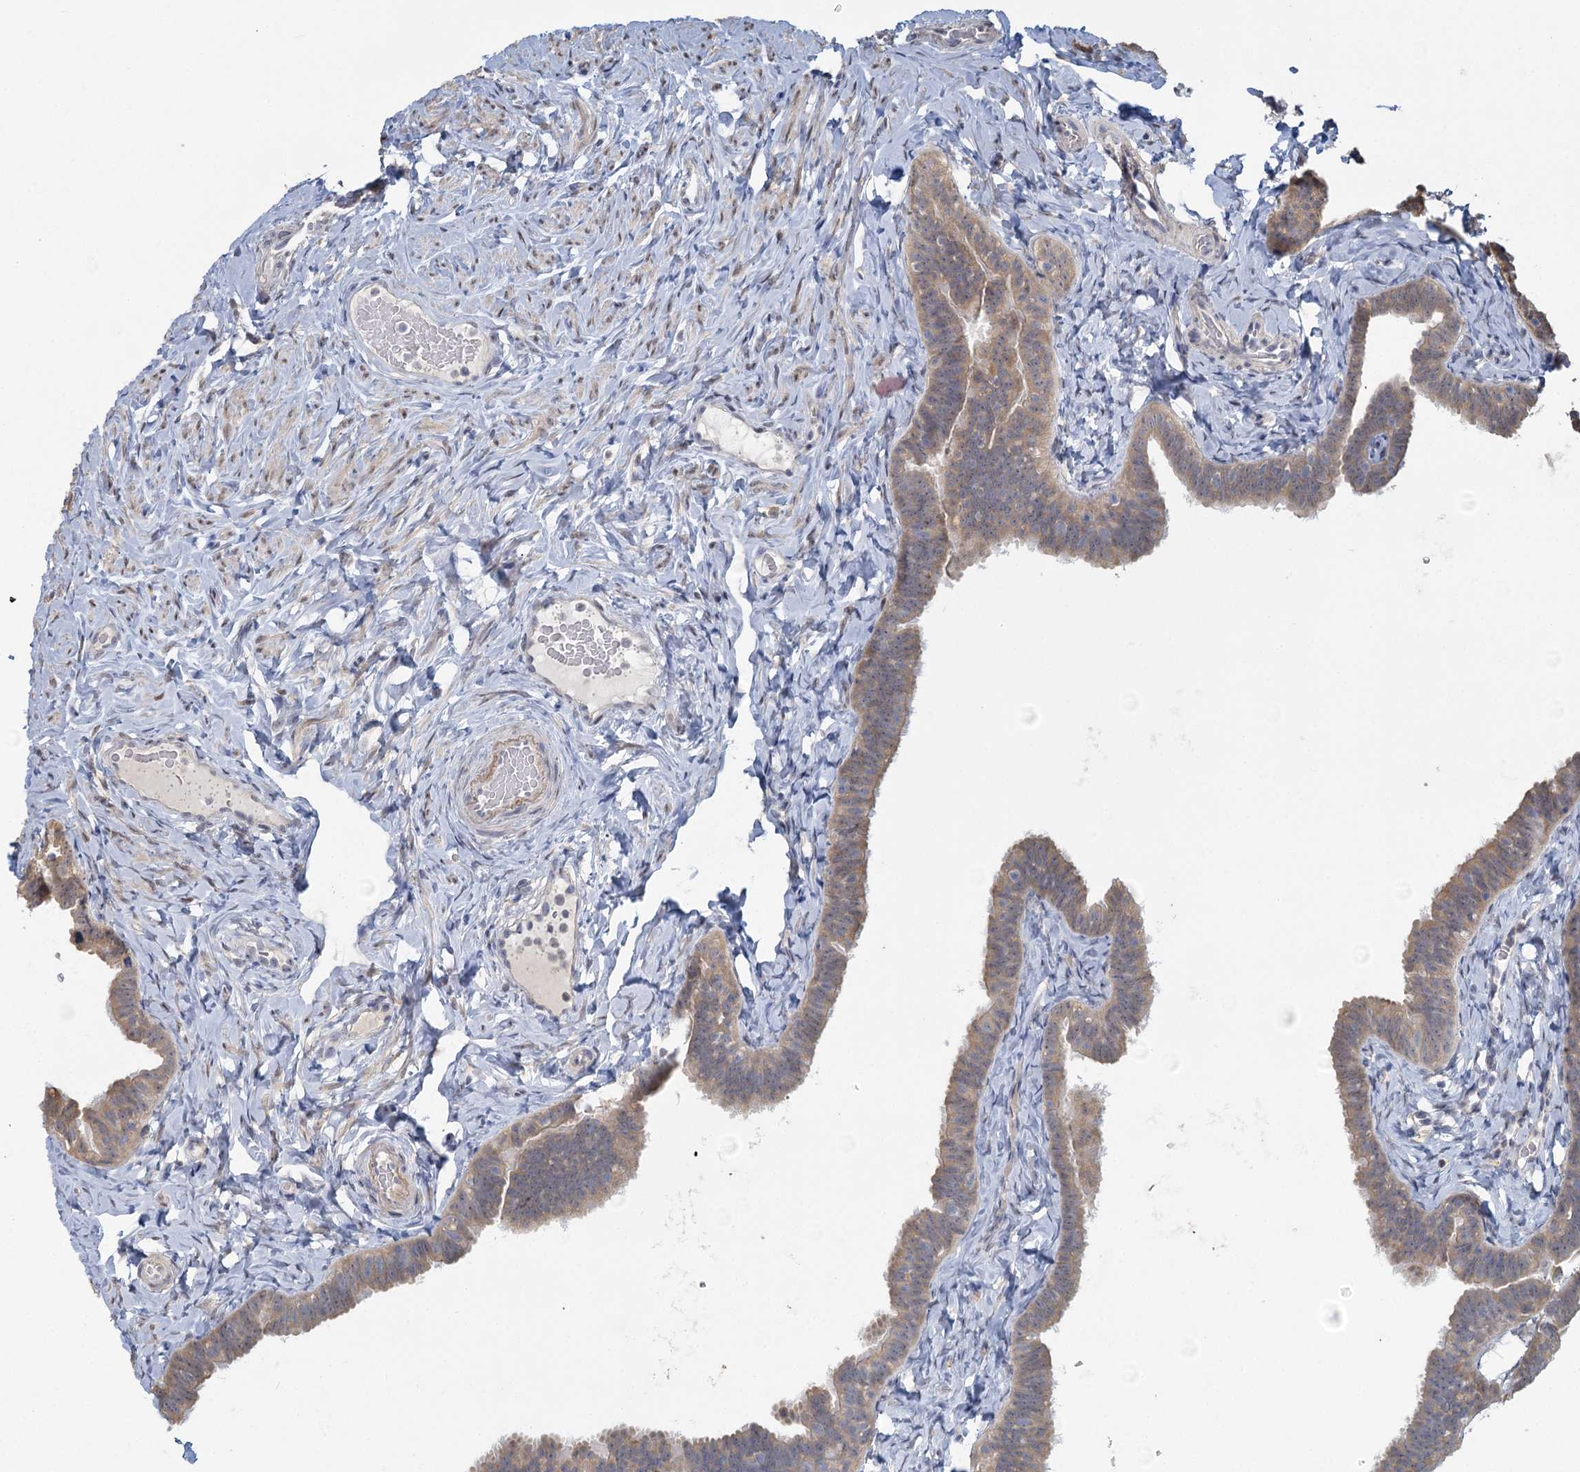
{"staining": {"intensity": "moderate", "quantity": "25%-75%", "location": "cytoplasmic/membranous"}, "tissue": "fallopian tube", "cell_type": "Glandular cells", "image_type": "normal", "snomed": [{"axis": "morphology", "description": "Normal tissue, NOS"}, {"axis": "topography", "description": "Fallopian tube"}], "caption": "The image displays a brown stain indicating the presence of a protein in the cytoplasmic/membranous of glandular cells in fallopian tube. (Stains: DAB in brown, nuclei in blue, Microscopy: brightfield microscopy at high magnification).", "gene": "MYO7B", "patient": {"sex": "female", "age": 65}}